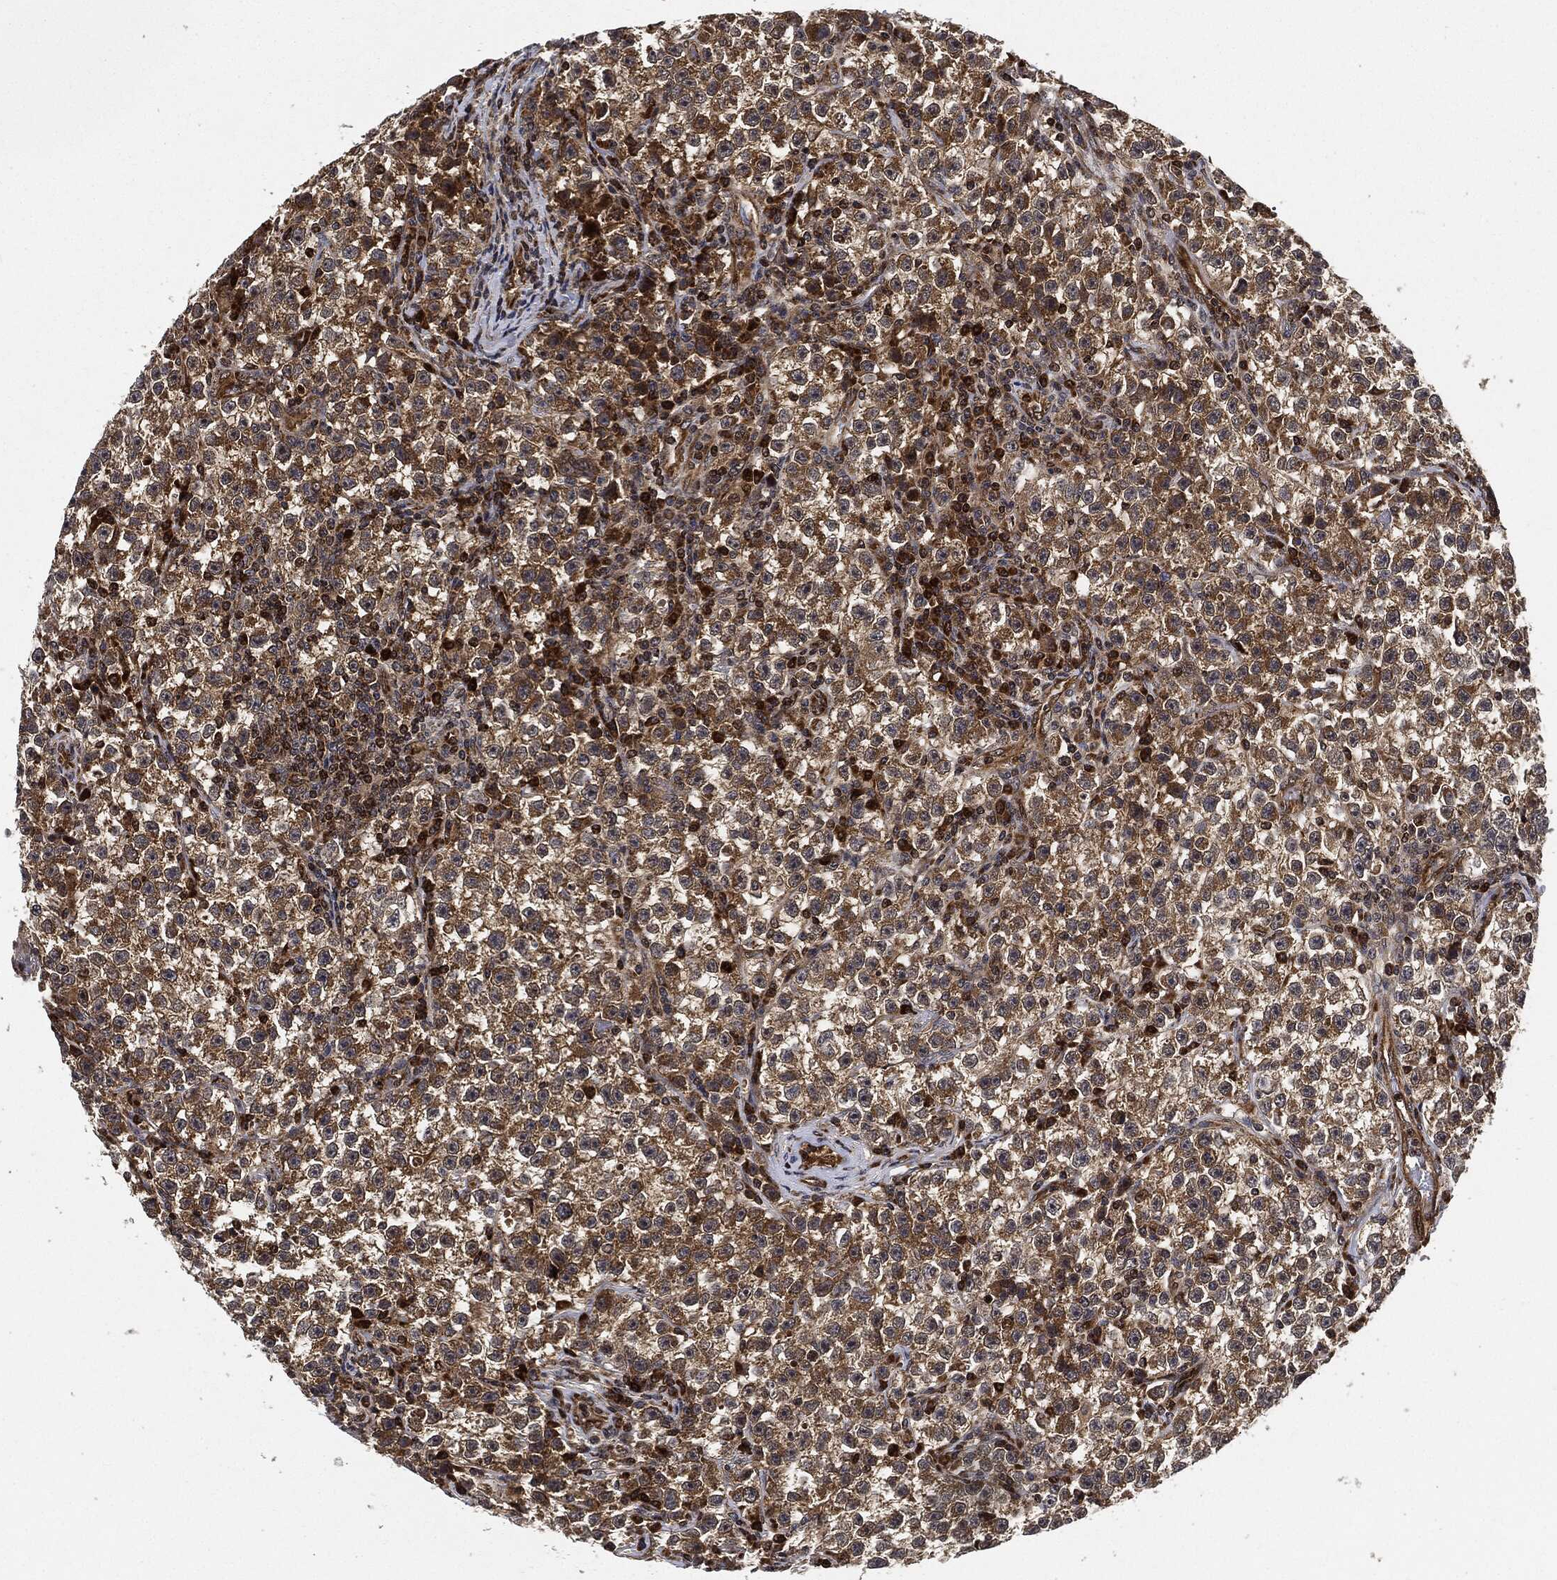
{"staining": {"intensity": "moderate", "quantity": ">75%", "location": "cytoplasmic/membranous"}, "tissue": "testis cancer", "cell_type": "Tumor cells", "image_type": "cancer", "snomed": [{"axis": "morphology", "description": "Seminoma, NOS"}, {"axis": "topography", "description": "Testis"}], "caption": "Protein staining of testis cancer tissue reveals moderate cytoplasmic/membranous expression in approximately >75% of tumor cells.", "gene": "RNASEL", "patient": {"sex": "male", "age": 22}}